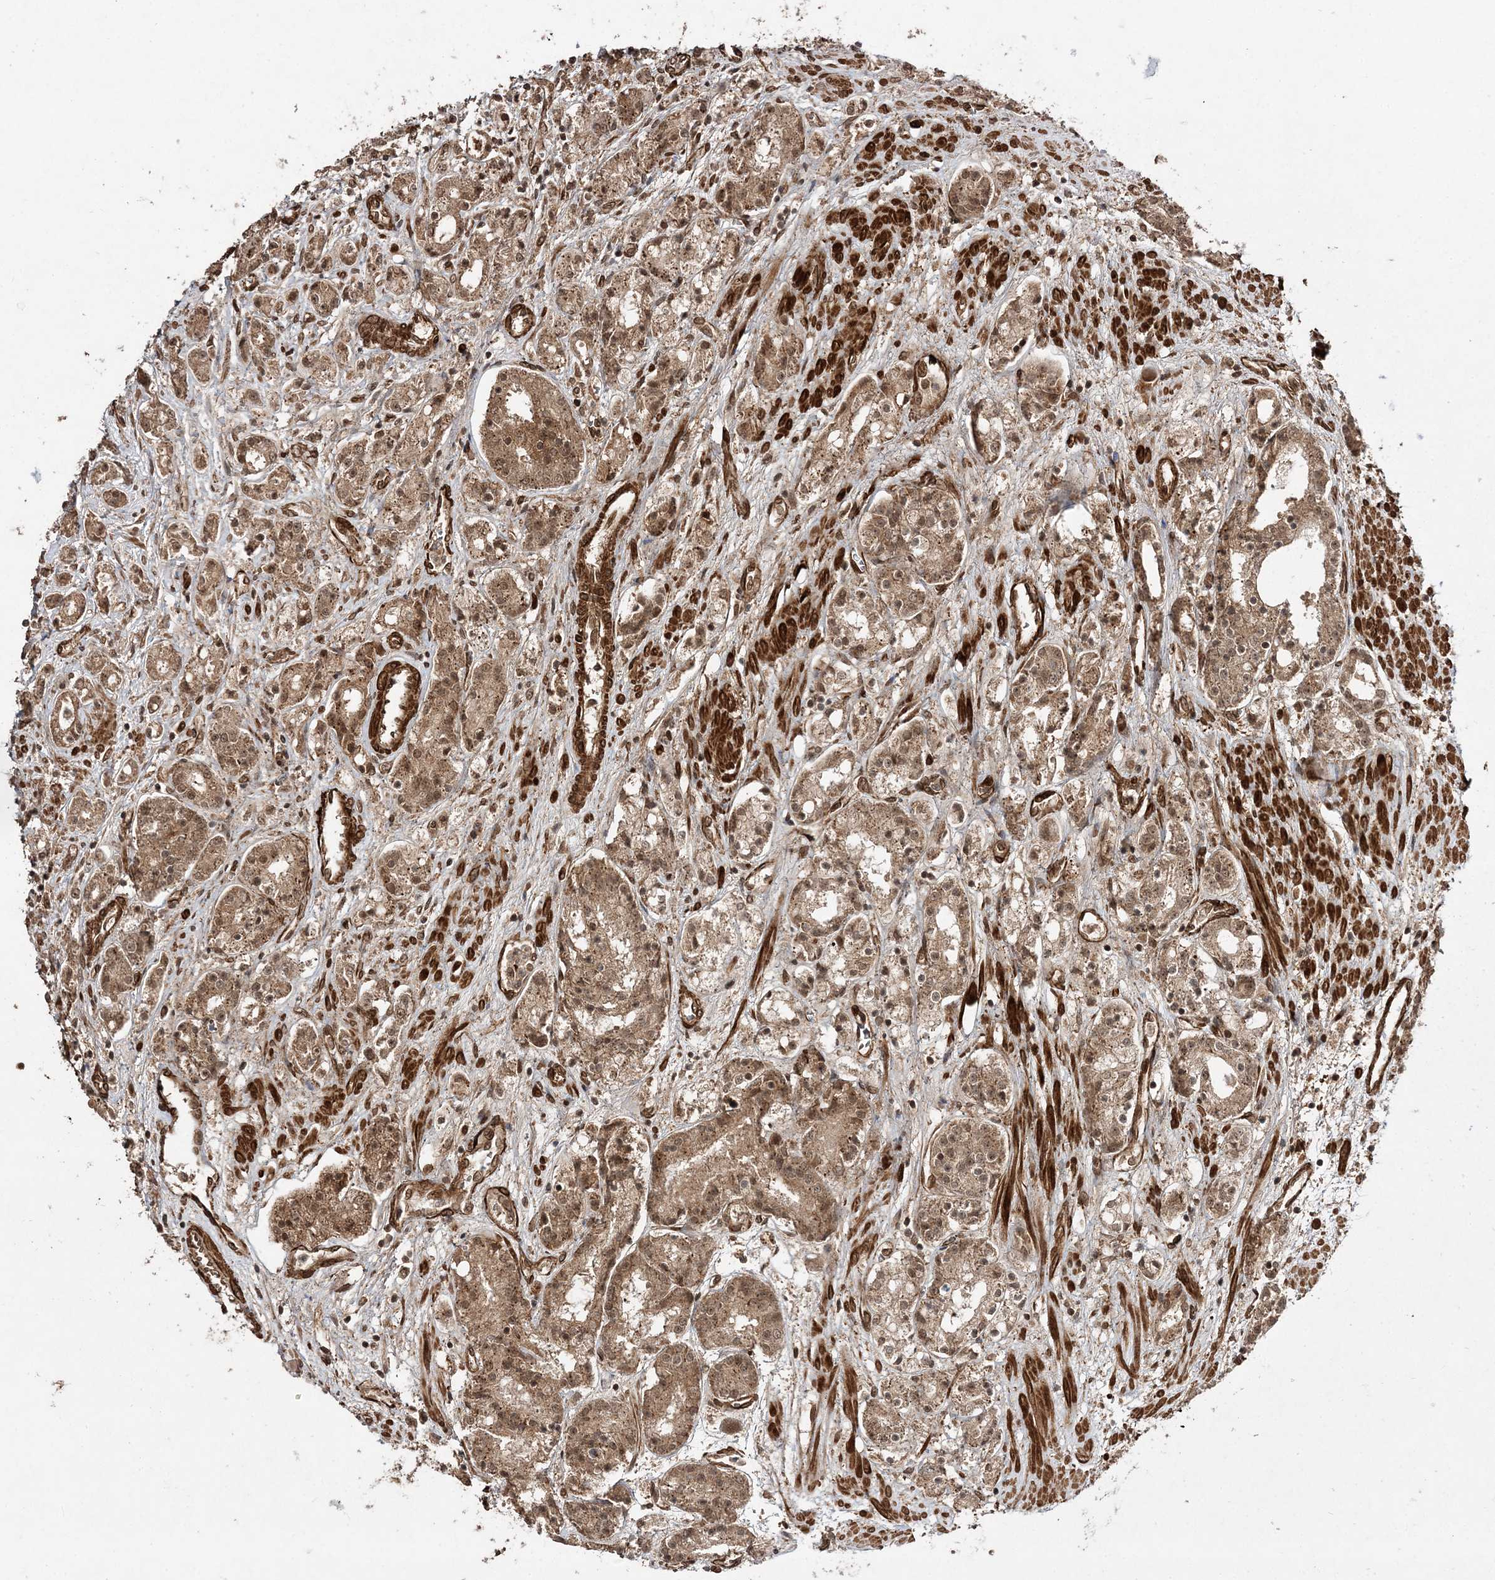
{"staining": {"intensity": "moderate", "quantity": ">75%", "location": "cytoplasmic/membranous,nuclear"}, "tissue": "prostate cancer", "cell_type": "Tumor cells", "image_type": "cancer", "snomed": [{"axis": "morphology", "description": "Adenocarcinoma, High grade"}, {"axis": "topography", "description": "Prostate"}], "caption": "Immunohistochemical staining of human adenocarcinoma (high-grade) (prostate) reveals moderate cytoplasmic/membranous and nuclear protein expression in approximately >75% of tumor cells. The staining was performed using DAB (3,3'-diaminobenzidine), with brown indicating positive protein expression. Nuclei are stained blue with hematoxylin.", "gene": "ETAA1", "patient": {"sex": "male", "age": 60}}